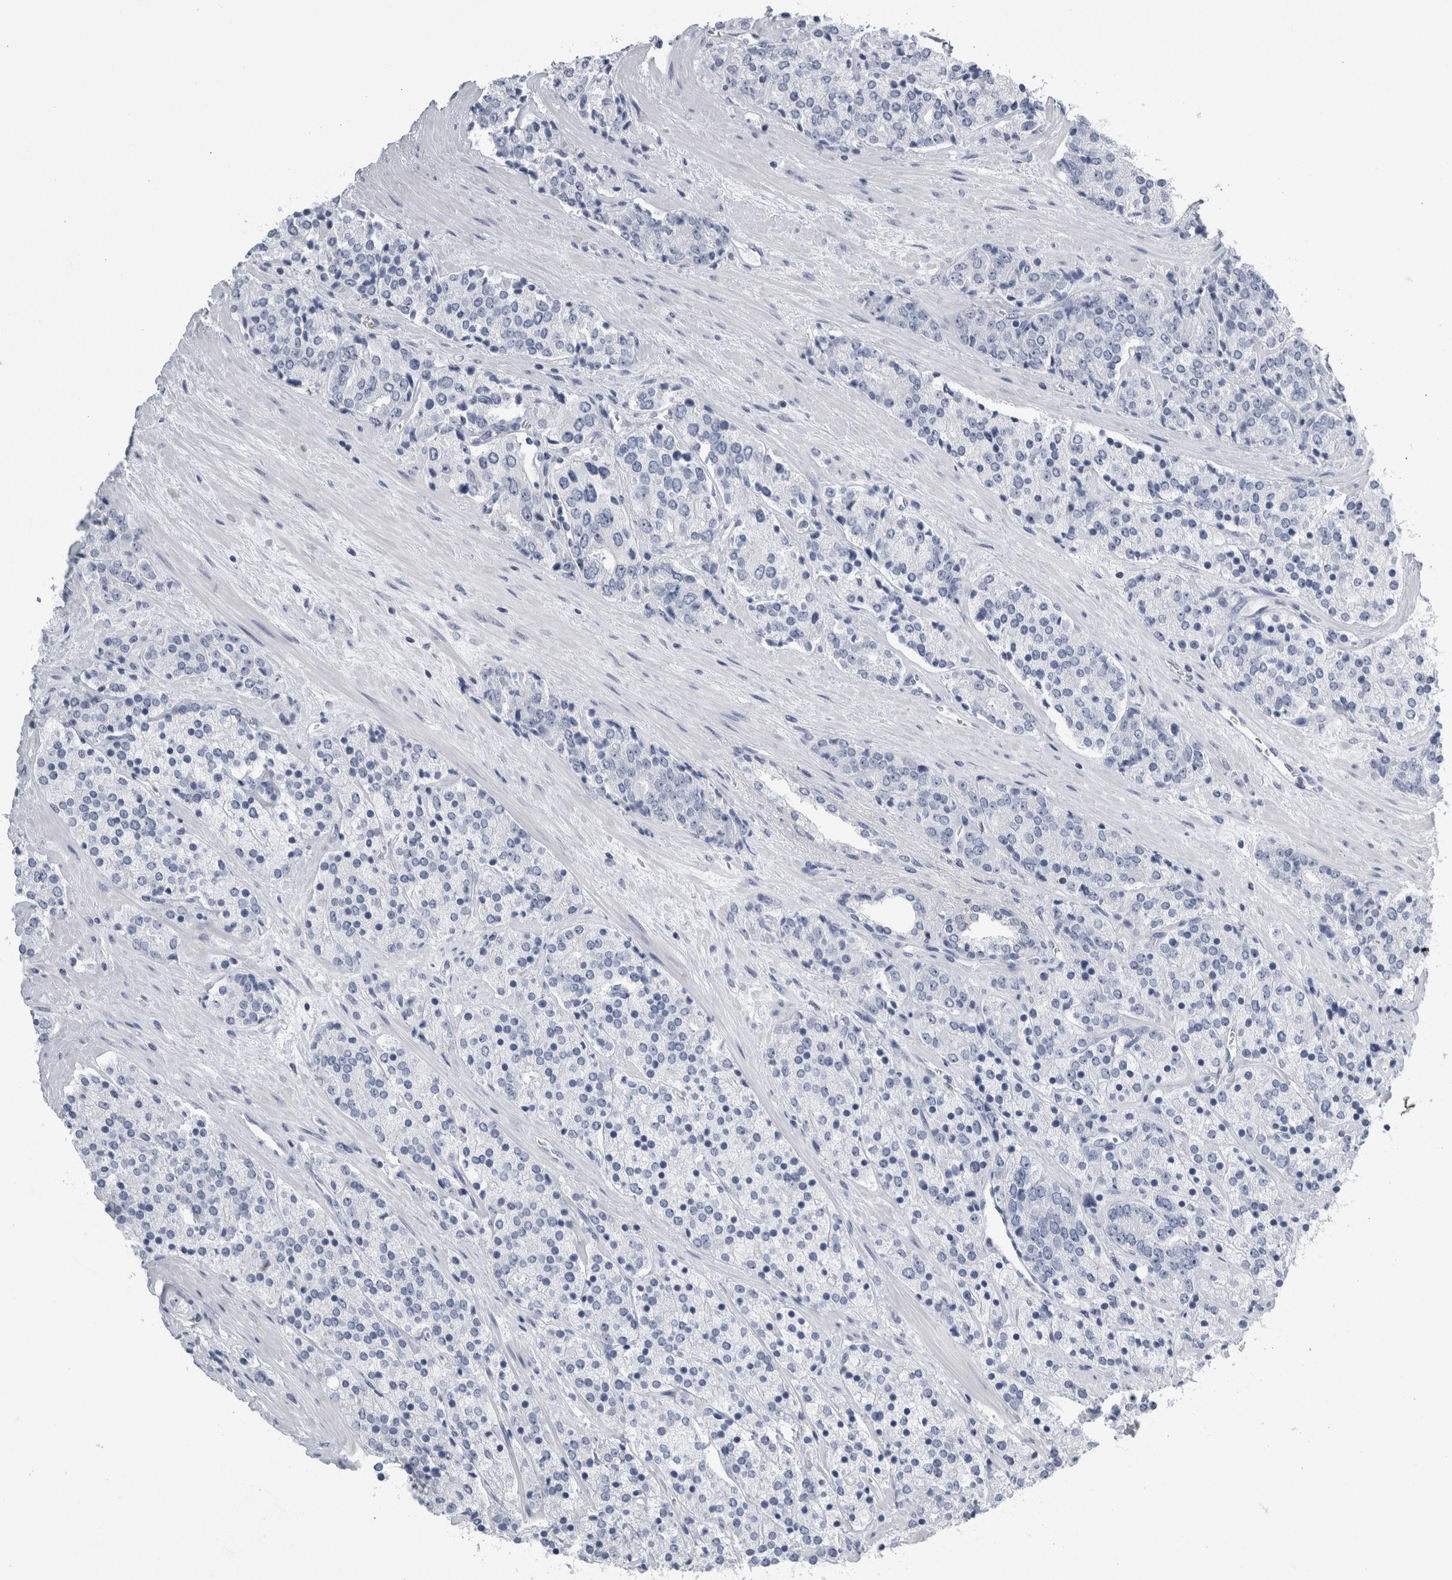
{"staining": {"intensity": "negative", "quantity": "none", "location": "none"}, "tissue": "prostate cancer", "cell_type": "Tumor cells", "image_type": "cancer", "snomed": [{"axis": "morphology", "description": "Adenocarcinoma, High grade"}, {"axis": "topography", "description": "Prostate"}], "caption": "A high-resolution micrograph shows immunohistochemistry staining of high-grade adenocarcinoma (prostate), which displays no significant positivity in tumor cells.", "gene": "ANKFY1", "patient": {"sex": "male", "age": 71}}